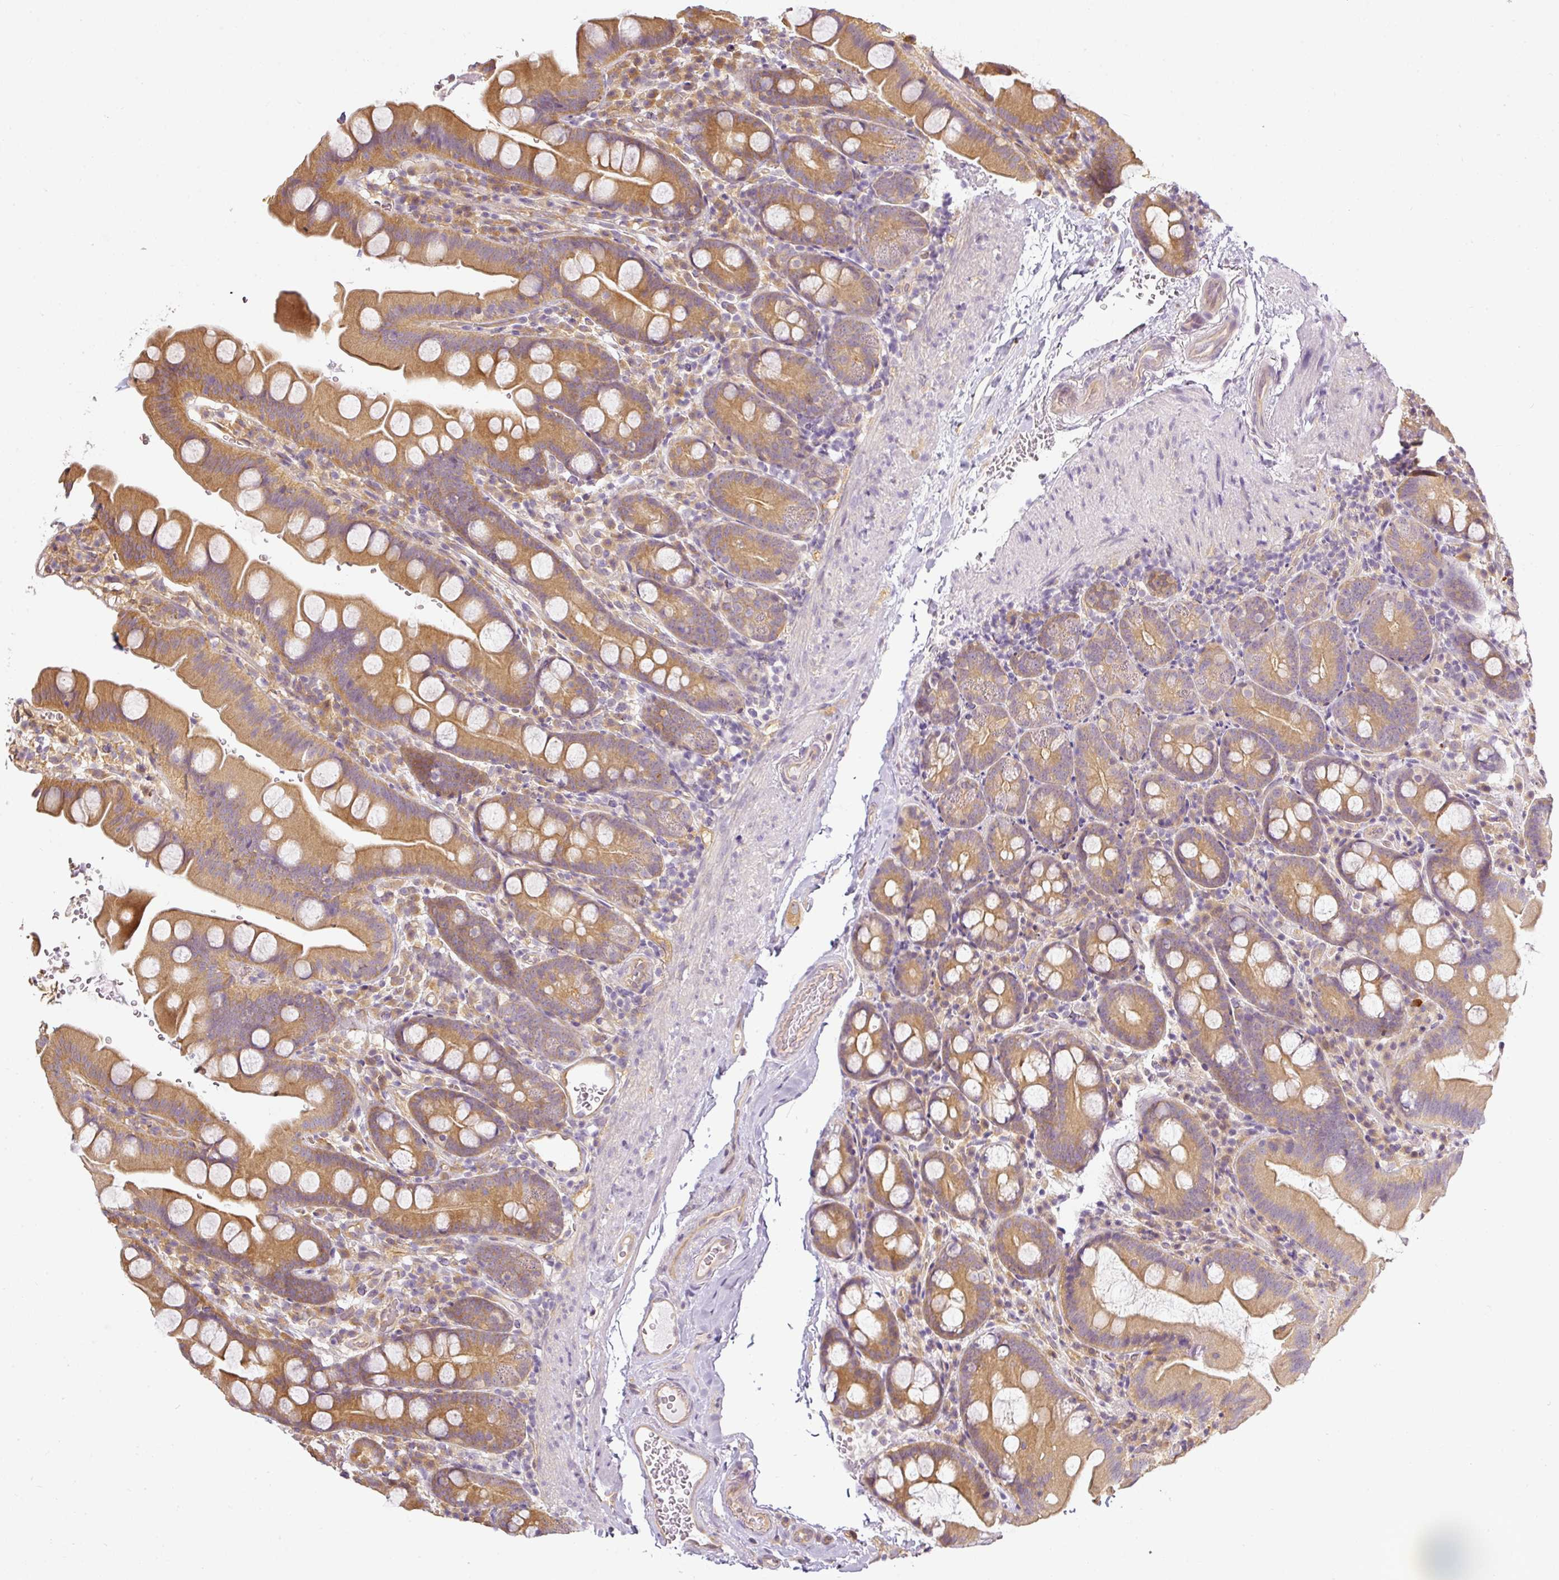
{"staining": {"intensity": "moderate", "quantity": "25%-75%", "location": "cytoplasmic/membranous"}, "tissue": "small intestine", "cell_type": "Glandular cells", "image_type": "normal", "snomed": [{"axis": "morphology", "description": "Normal tissue, NOS"}, {"axis": "topography", "description": "Small intestine"}], "caption": "Benign small intestine reveals moderate cytoplasmic/membranous positivity in approximately 25%-75% of glandular cells, visualized by immunohistochemistry. Using DAB (3,3'-diaminobenzidine) (brown) and hematoxylin (blue) stains, captured at high magnification using brightfield microscopy.", "gene": "ANKRD18A", "patient": {"sex": "female", "age": 68}}